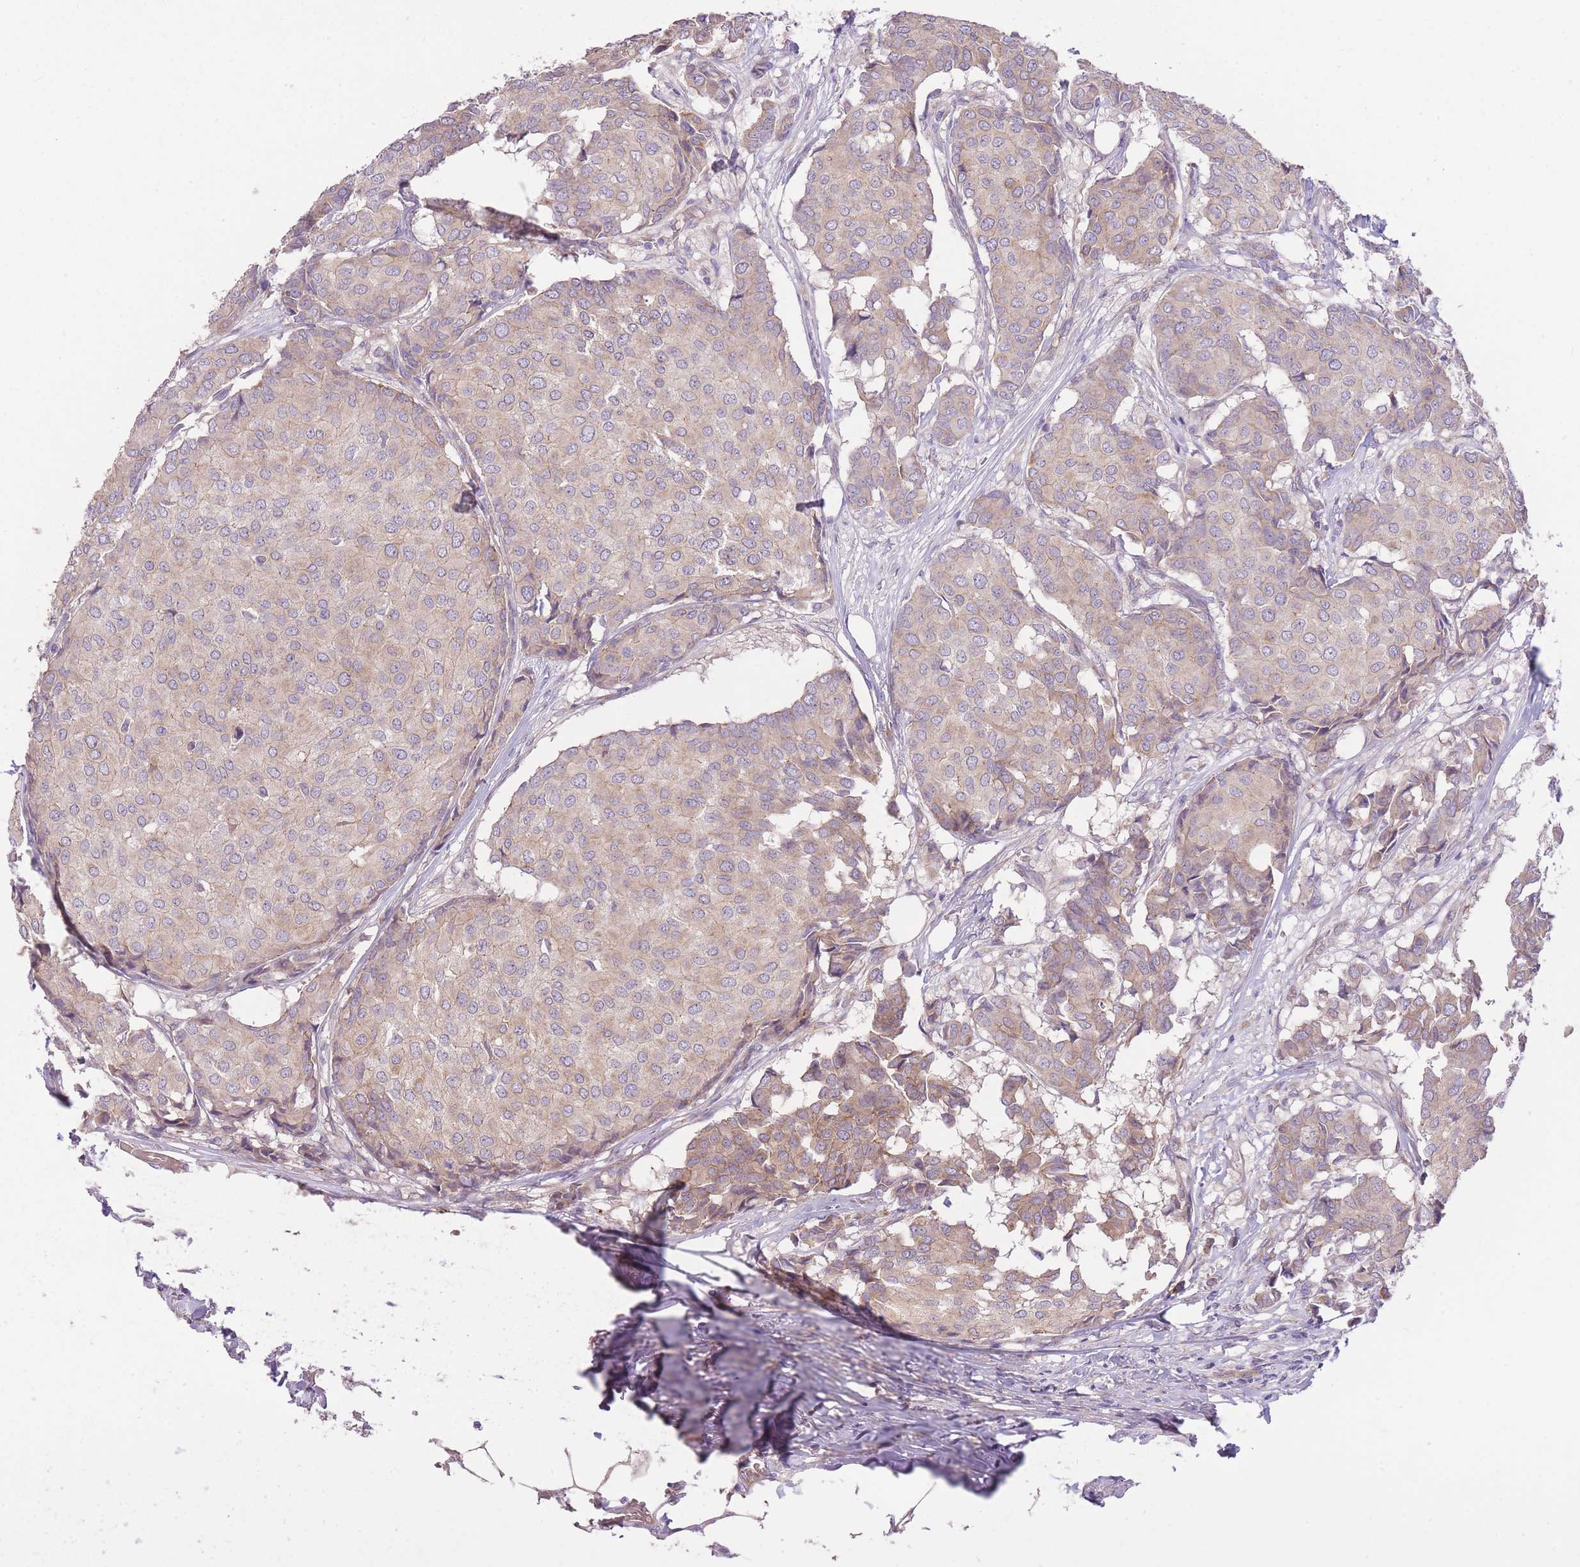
{"staining": {"intensity": "weak", "quantity": ">75%", "location": "cytoplasmic/membranous"}, "tissue": "breast cancer", "cell_type": "Tumor cells", "image_type": "cancer", "snomed": [{"axis": "morphology", "description": "Duct carcinoma"}, {"axis": "topography", "description": "Breast"}], "caption": "An image of breast cancer (invasive ductal carcinoma) stained for a protein shows weak cytoplasmic/membranous brown staining in tumor cells. Nuclei are stained in blue.", "gene": "REV1", "patient": {"sex": "female", "age": 75}}